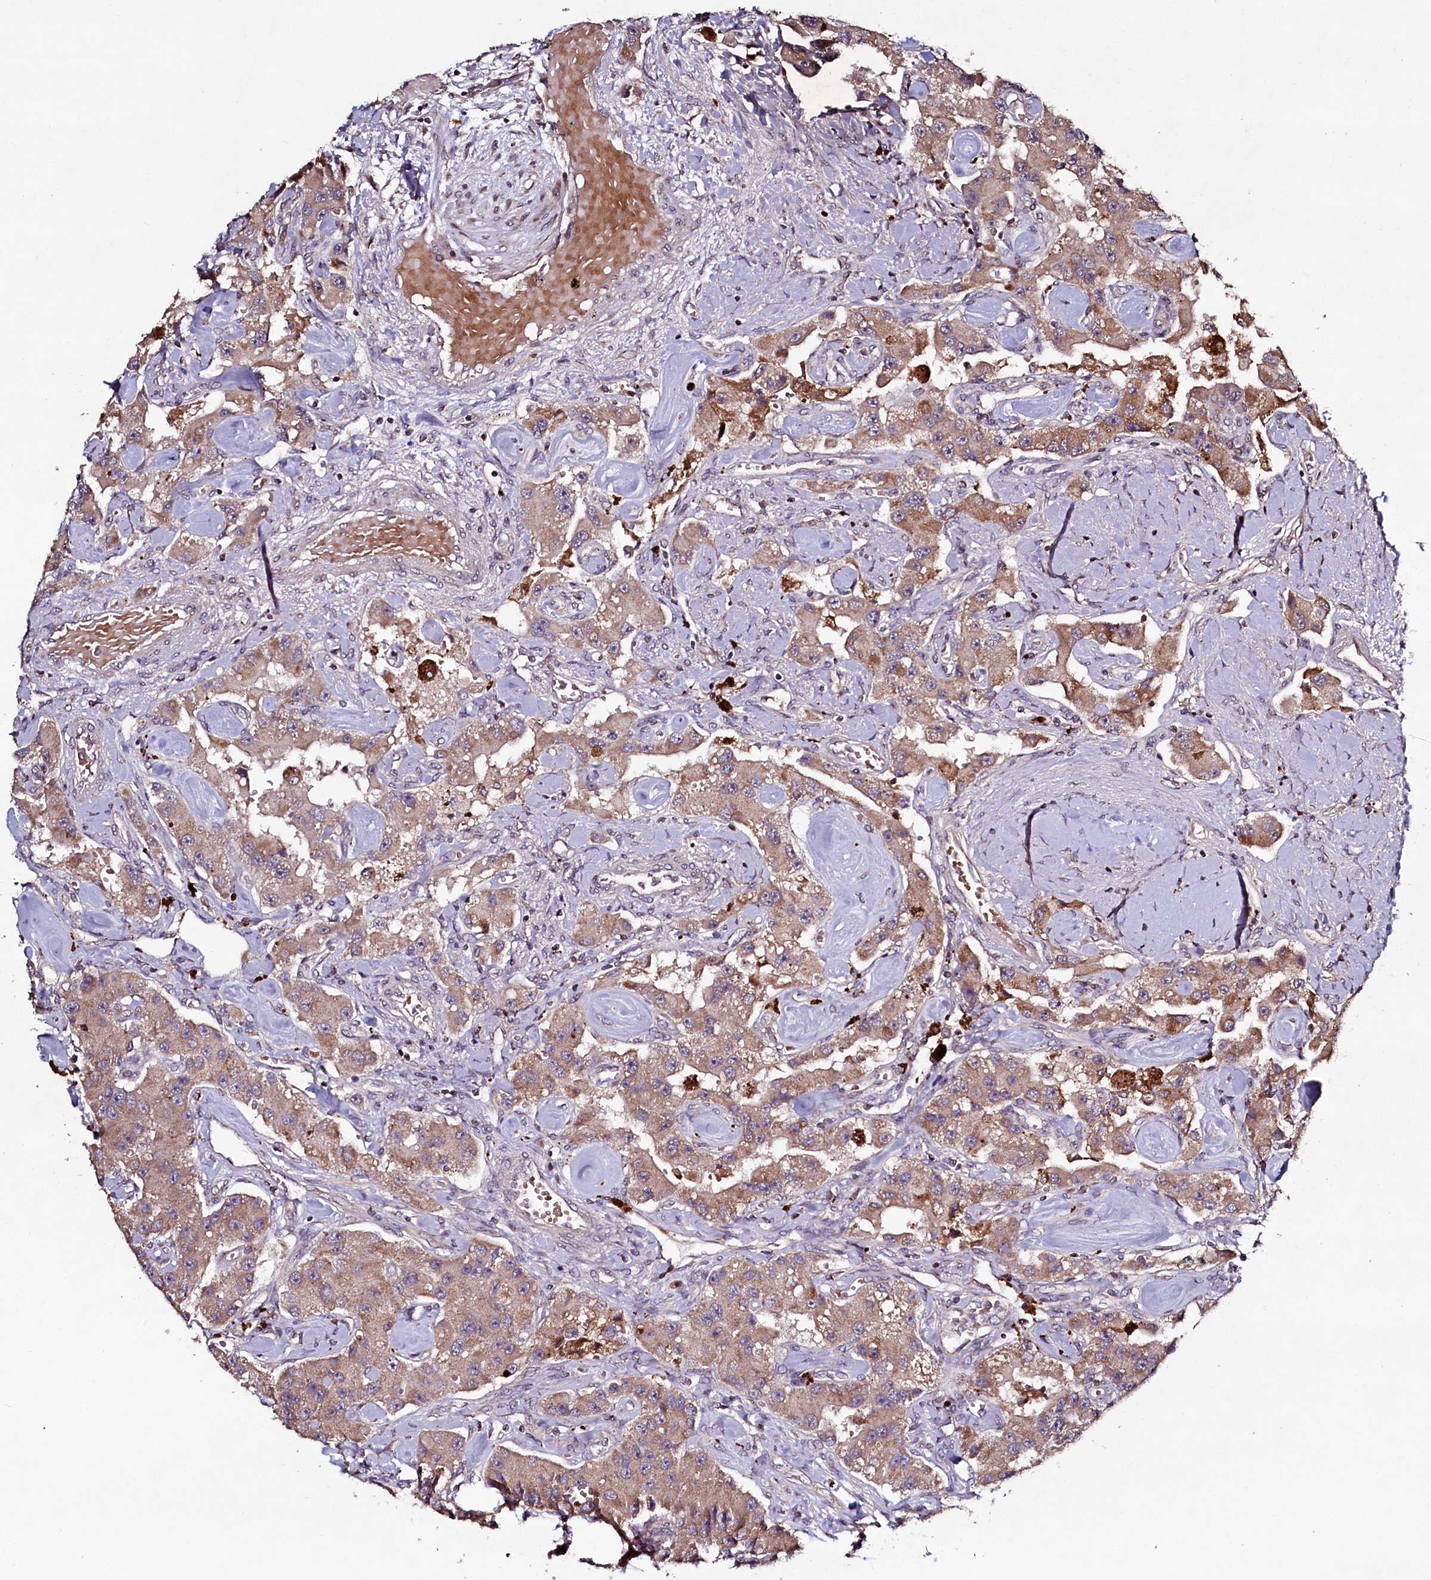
{"staining": {"intensity": "moderate", "quantity": ">75%", "location": "cytoplasmic/membranous"}, "tissue": "carcinoid", "cell_type": "Tumor cells", "image_type": "cancer", "snomed": [{"axis": "morphology", "description": "Carcinoid, malignant, NOS"}, {"axis": "topography", "description": "Pancreas"}], "caption": "IHC (DAB (3,3'-diaminobenzidine)) staining of carcinoid reveals moderate cytoplasmic/membranous protein staining in approximately >75% of tumor cells.", "gene": "SEC24C", "patient": {"sex": "male", "age": 41}}